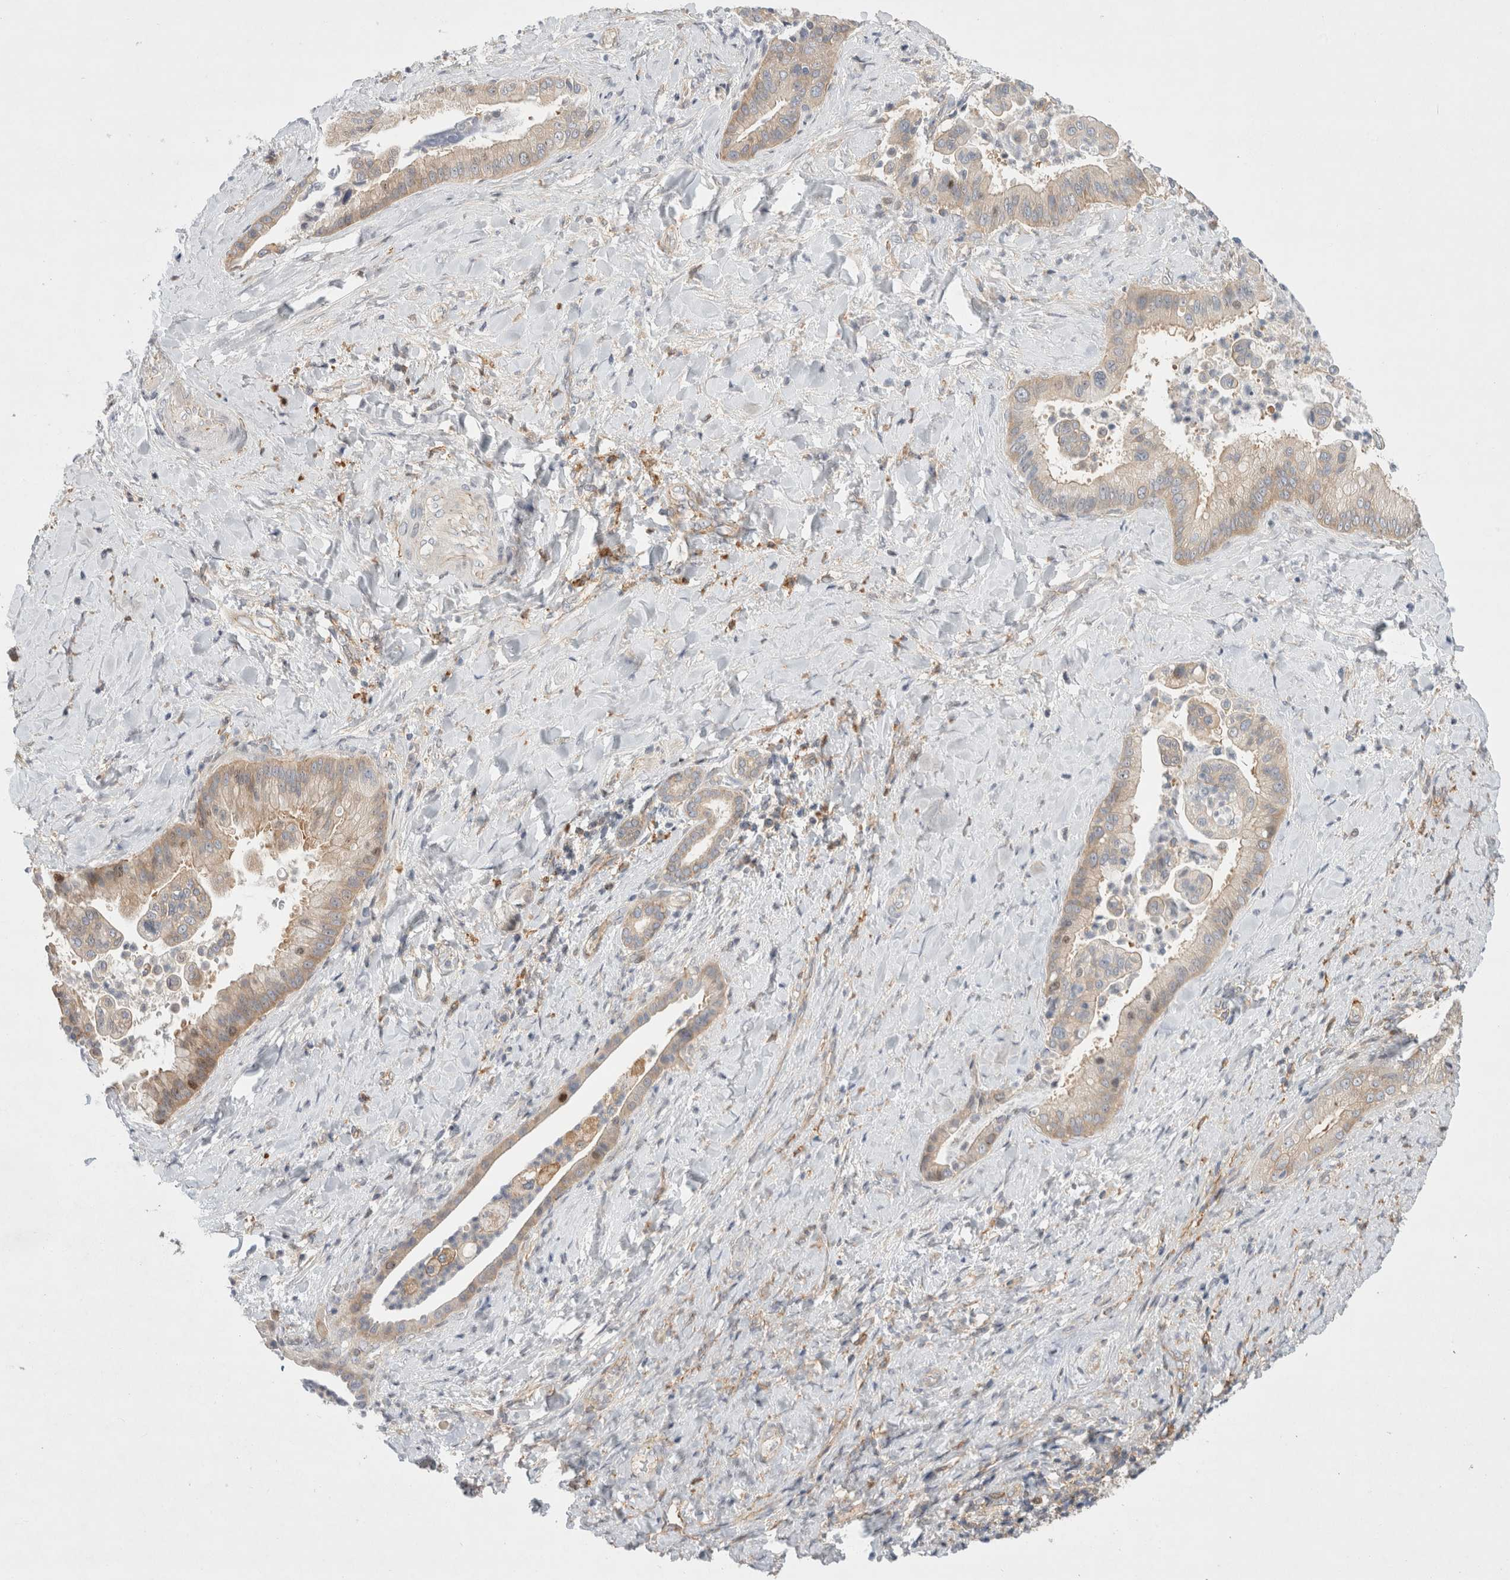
{"staining": {"intensity": "weak", "quantity": "25%-75%", "location": "cytoplasmic/membranous"}, "tissue": "liver cancer", "cell_type": "Tumor cells", "image_type": "cancer", "snomed": [{"axis": "morphology", "description": "Cholangiocarcinoma"}, {"axis": "topography", "description": "Liver"}], "caption": "Weak cytoplasmic/membranous expression for a protein is identified in about 25%-75% of tumor cells of cholangiocarcinoma (liver) using immunohistochemistry.", "gene": "CDCA7L", "patient": {"sex": "female", "age": 54}}